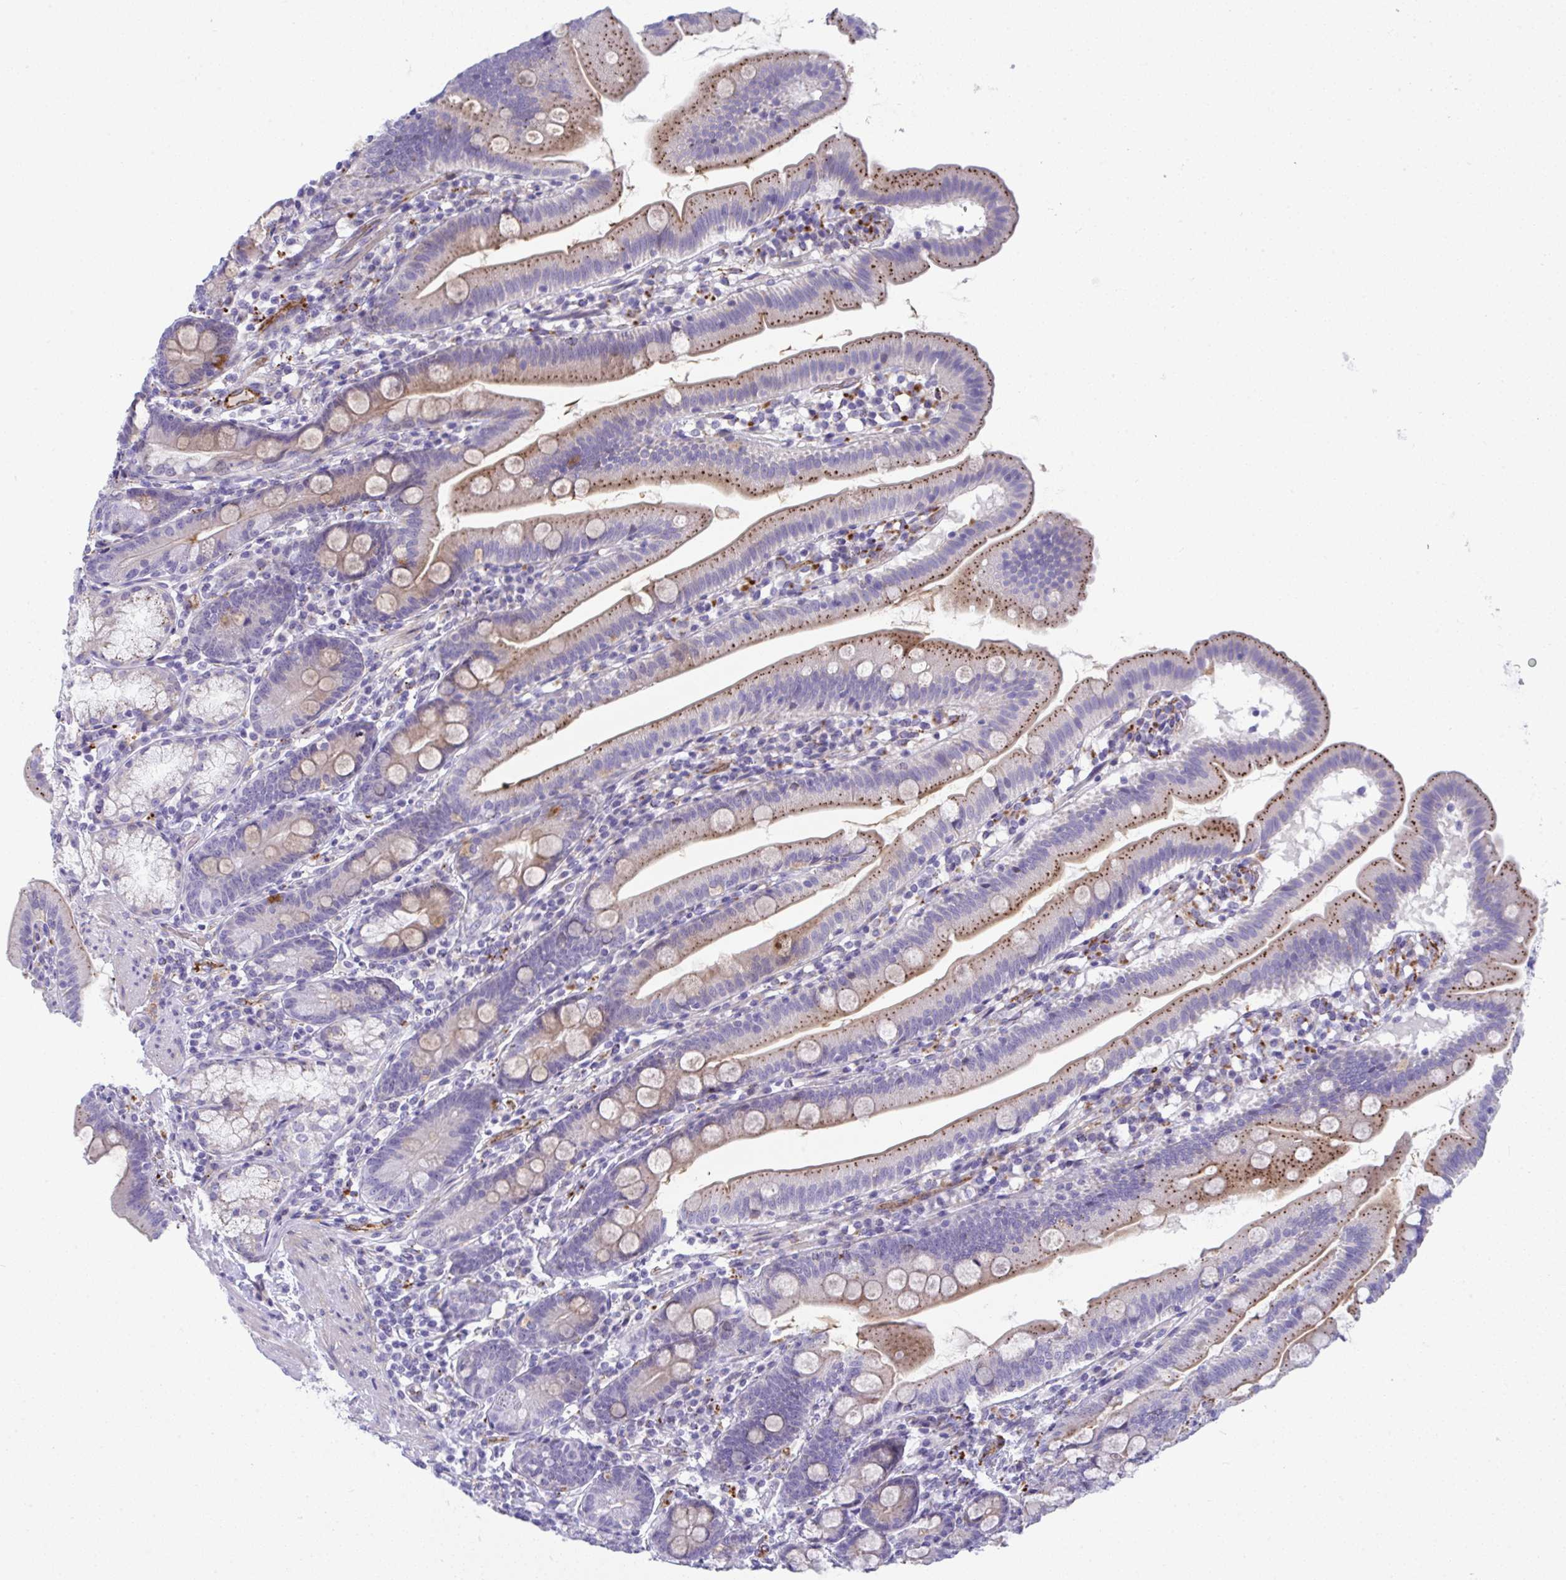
{"staining": {"intensity": "moderate", "quantity": "25%-75%", "location": "cytoplasmic/membranous"}, "tissue": "duodenum", "cell_type": "Glandular cells", "image_type": "normal", "snomed": [{"axis": "morphology", "description": "Normal tissue, NOS"}, {"axis": "topography", "description": "Duodenum"}], "caption": "High-magnification brightfield microscopy of benign duodenum stained with DAB (3,3'-diaminobenzidine) (brown) and counterstained with hematoxylin (blue). glandular cells exhibit moderate cytoplasmic/membranous staining is seen in approximately25%-75% of cells. (Brightfield microscopy of DAB IHC at high magnification).", "gene": "TOR1AIP2", "patient": {"sex": "female", "age": 67}}